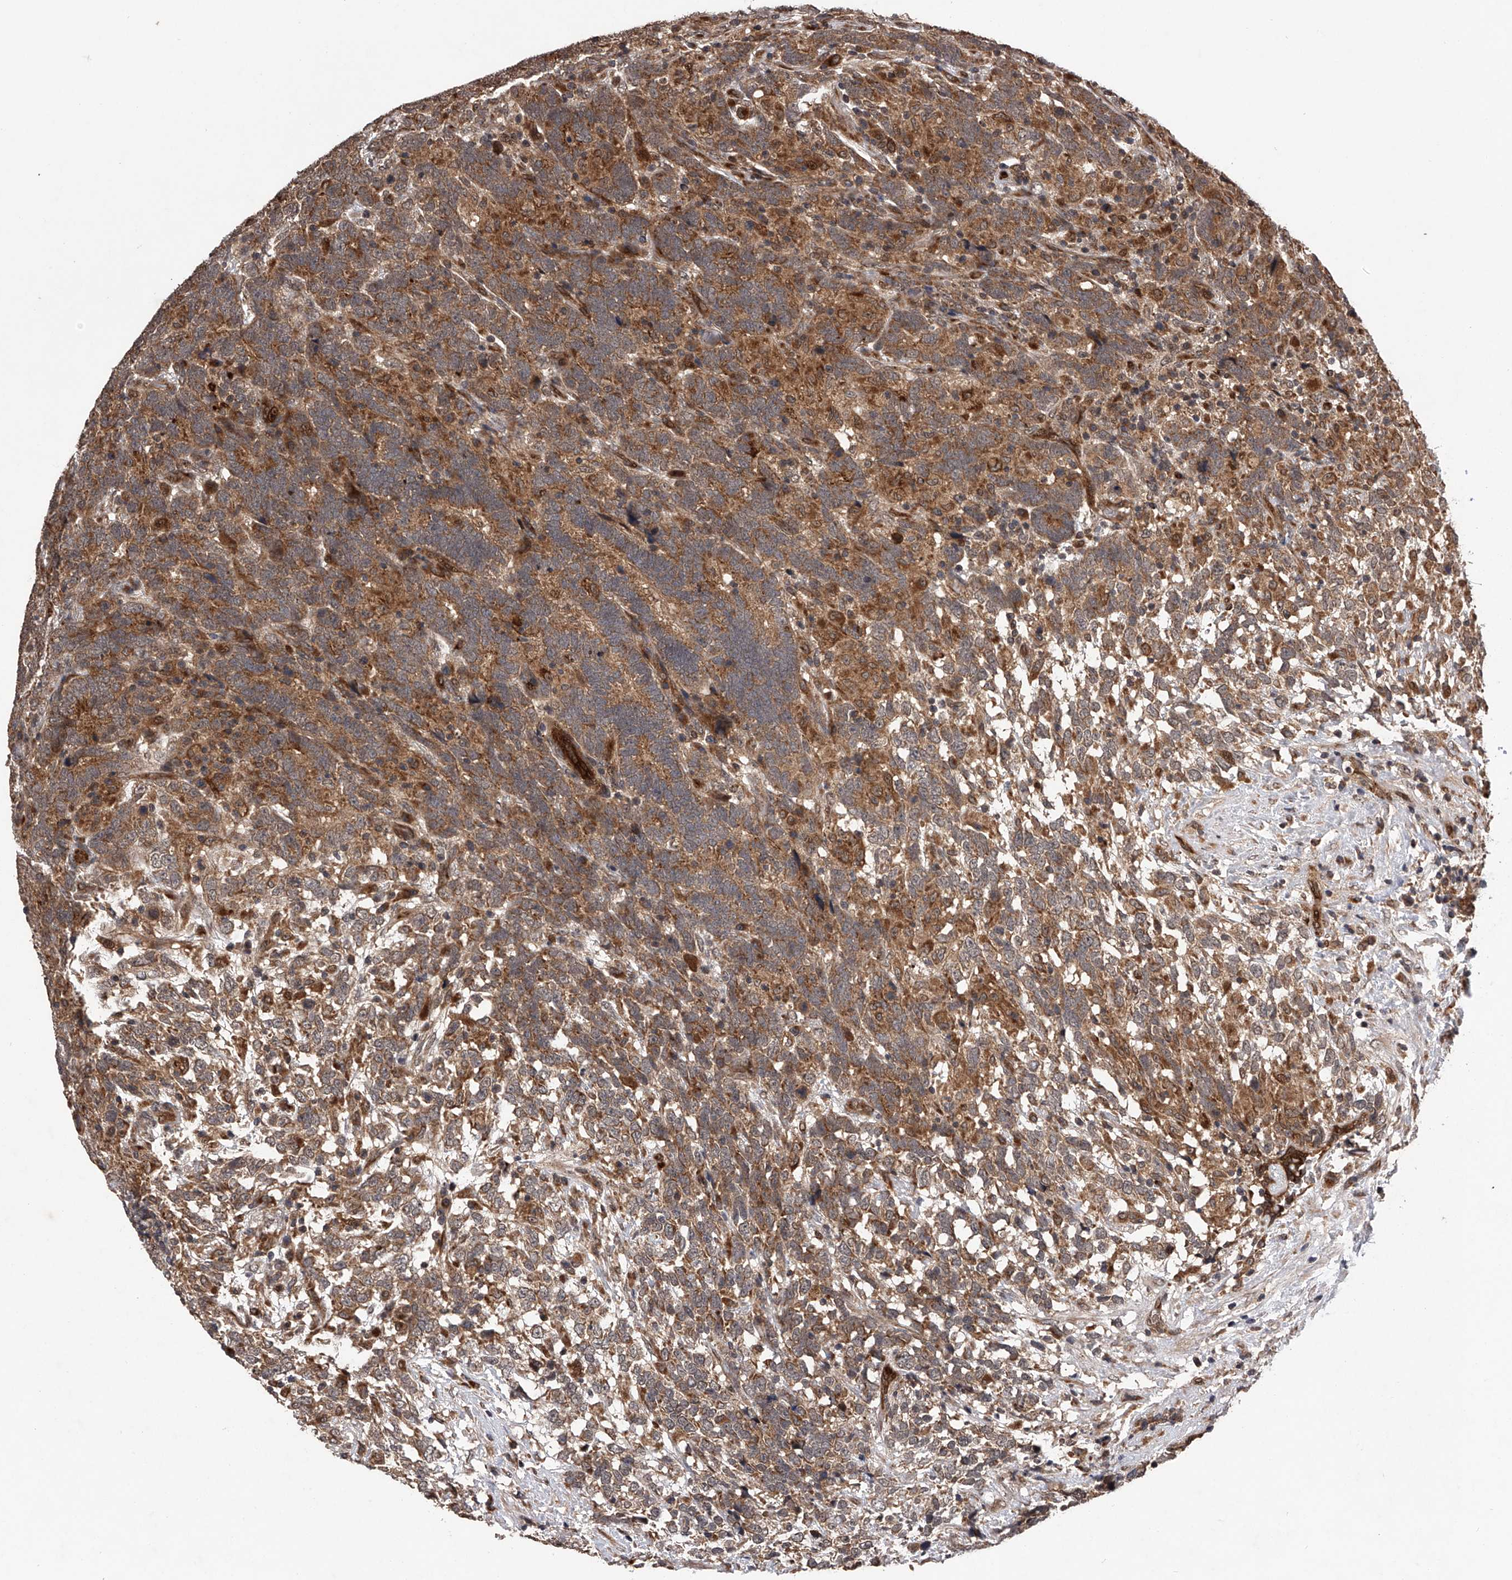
{"staining": {"intensity": "moderate", "quantity": ">75%", "location": "cytoplasmic/membranous"}, "tissue": "testis cancer", "cell_type": "Tumor cells", "image_type": "cancer", "snomed": [{"axis": "morphology", "description": "Carcinoma, Embryonal, NOS"}, {"axis": "topography", "description": "Testis"}], "caption": "This micrograph exhibits testis cancer stained with immunohistochemistry to label a protein in brown. The cytoplasmic/membranous of tumor cells show moderate positivity for the protein. Nuclei are counter-stained blue.", "gene": "MAP3K11", "patient": {"sex": "male", "age": 26}}